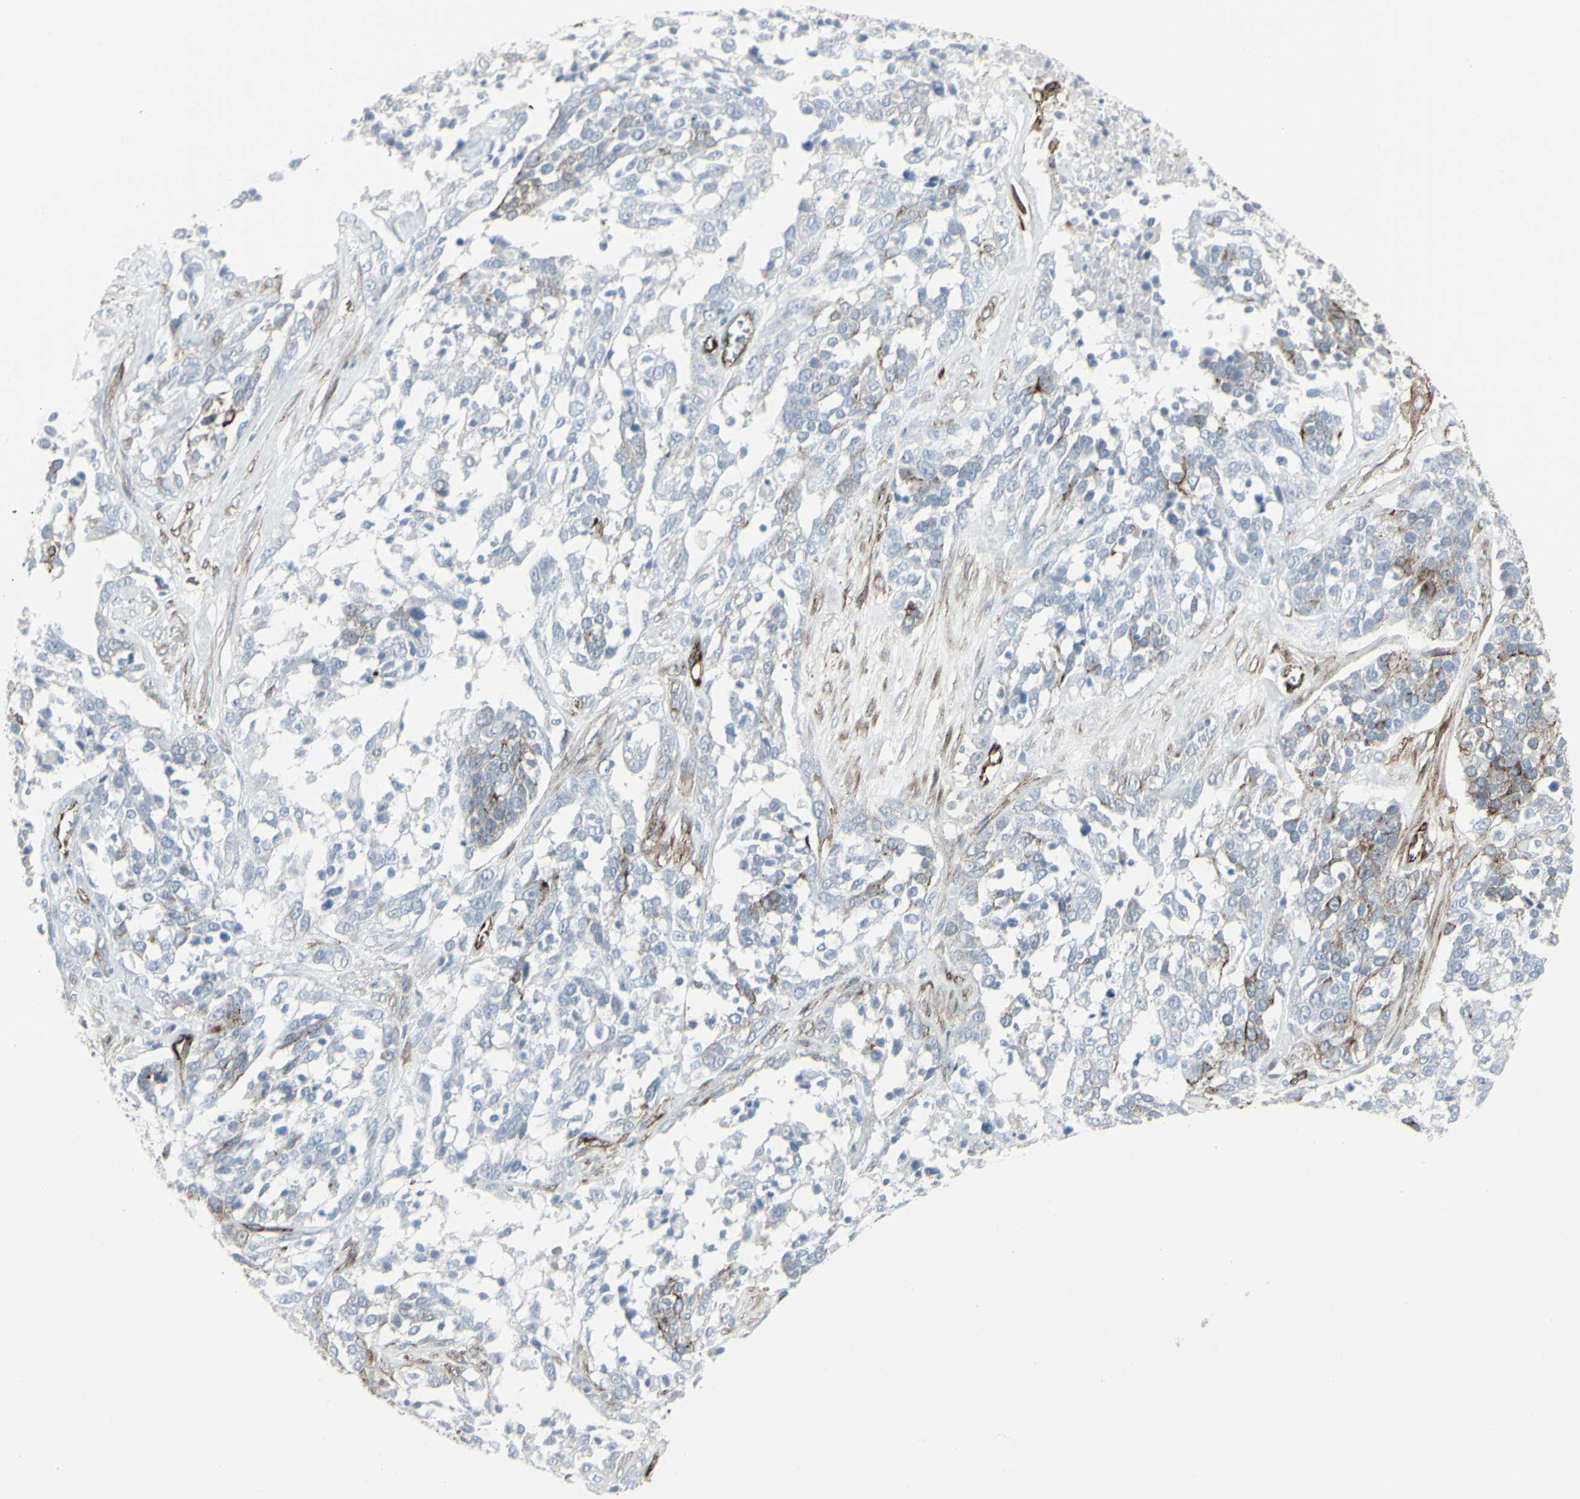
{"staining": {"intensity": "weak", "quantity": "<25%", "location": "cytoplasmic/membranous"}, "tissue": "ovarian cancer", "cell_type": "Tumor cells", "image_type": "cancer", "snomed": [{"axis": "morphology", "description": "Cystadenocarcinoma, serous, NOS"}, {"axis": "topography", "description": "Ovary"}], "caption": "Ovarian serous cystadenocarcinoma was stained to show a protein in brown. There is no significant staining in tumor cells.", "gene": "GJA1", "patient": {"sex": "female", "age": 44}}